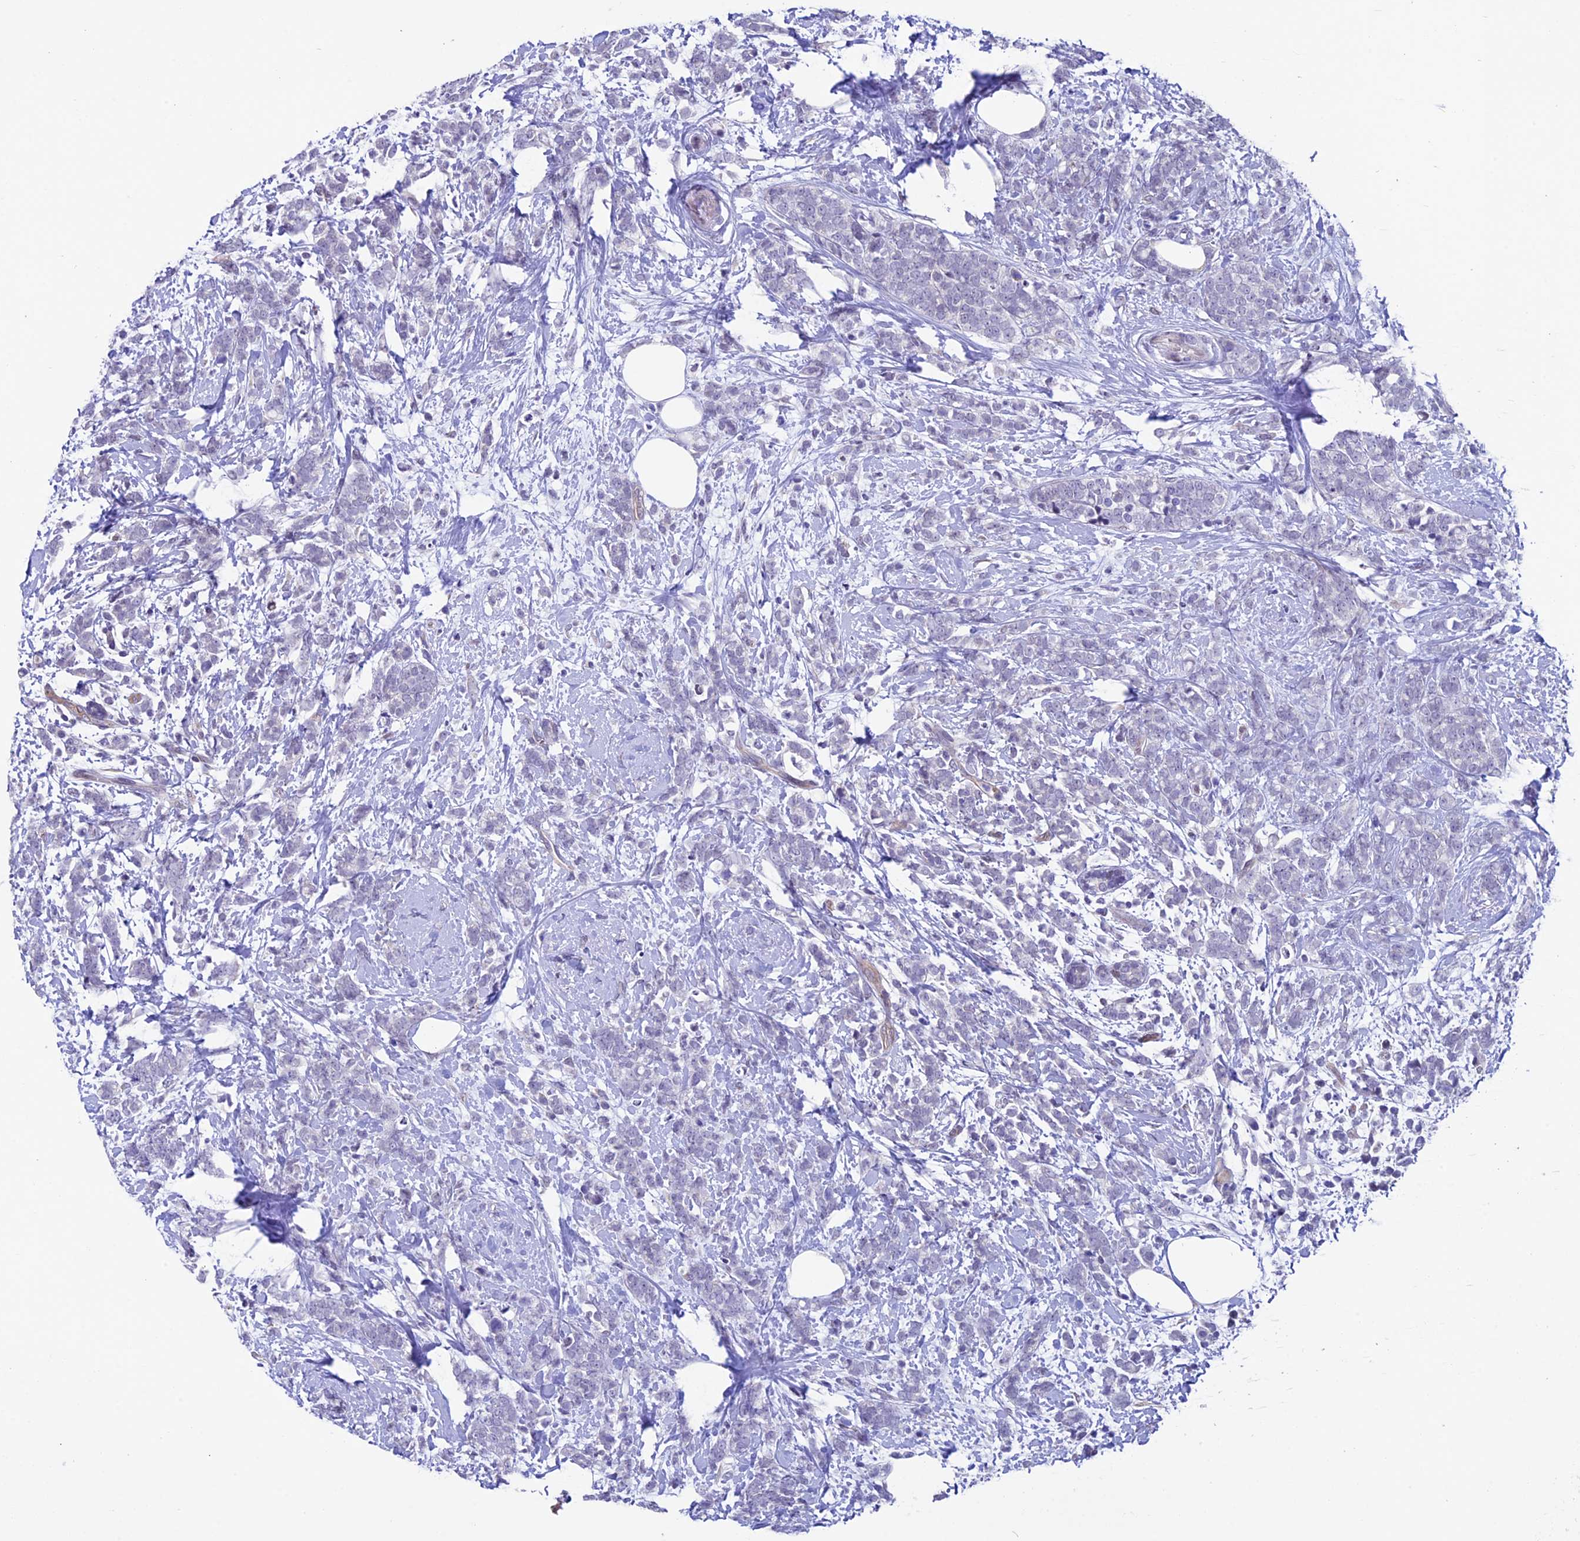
{"staining": {"intensity": "negative", "quantity": "none", "location": "none"}, "tissue": "breast cancer", "cell_type": "Tumor cells", "image_type": "cancer", "snomed": [{"axis": "morphology", "description": "Lobular carcinoma"}, {"axis": "topography", "description": "Breast"}], "caption": "IHC of human breast cancer displays no positivity in tumor cells. Nuclei are stained in blue.", "gene": "TMEM171", "patient": {"sex": "female", "age": 58}}